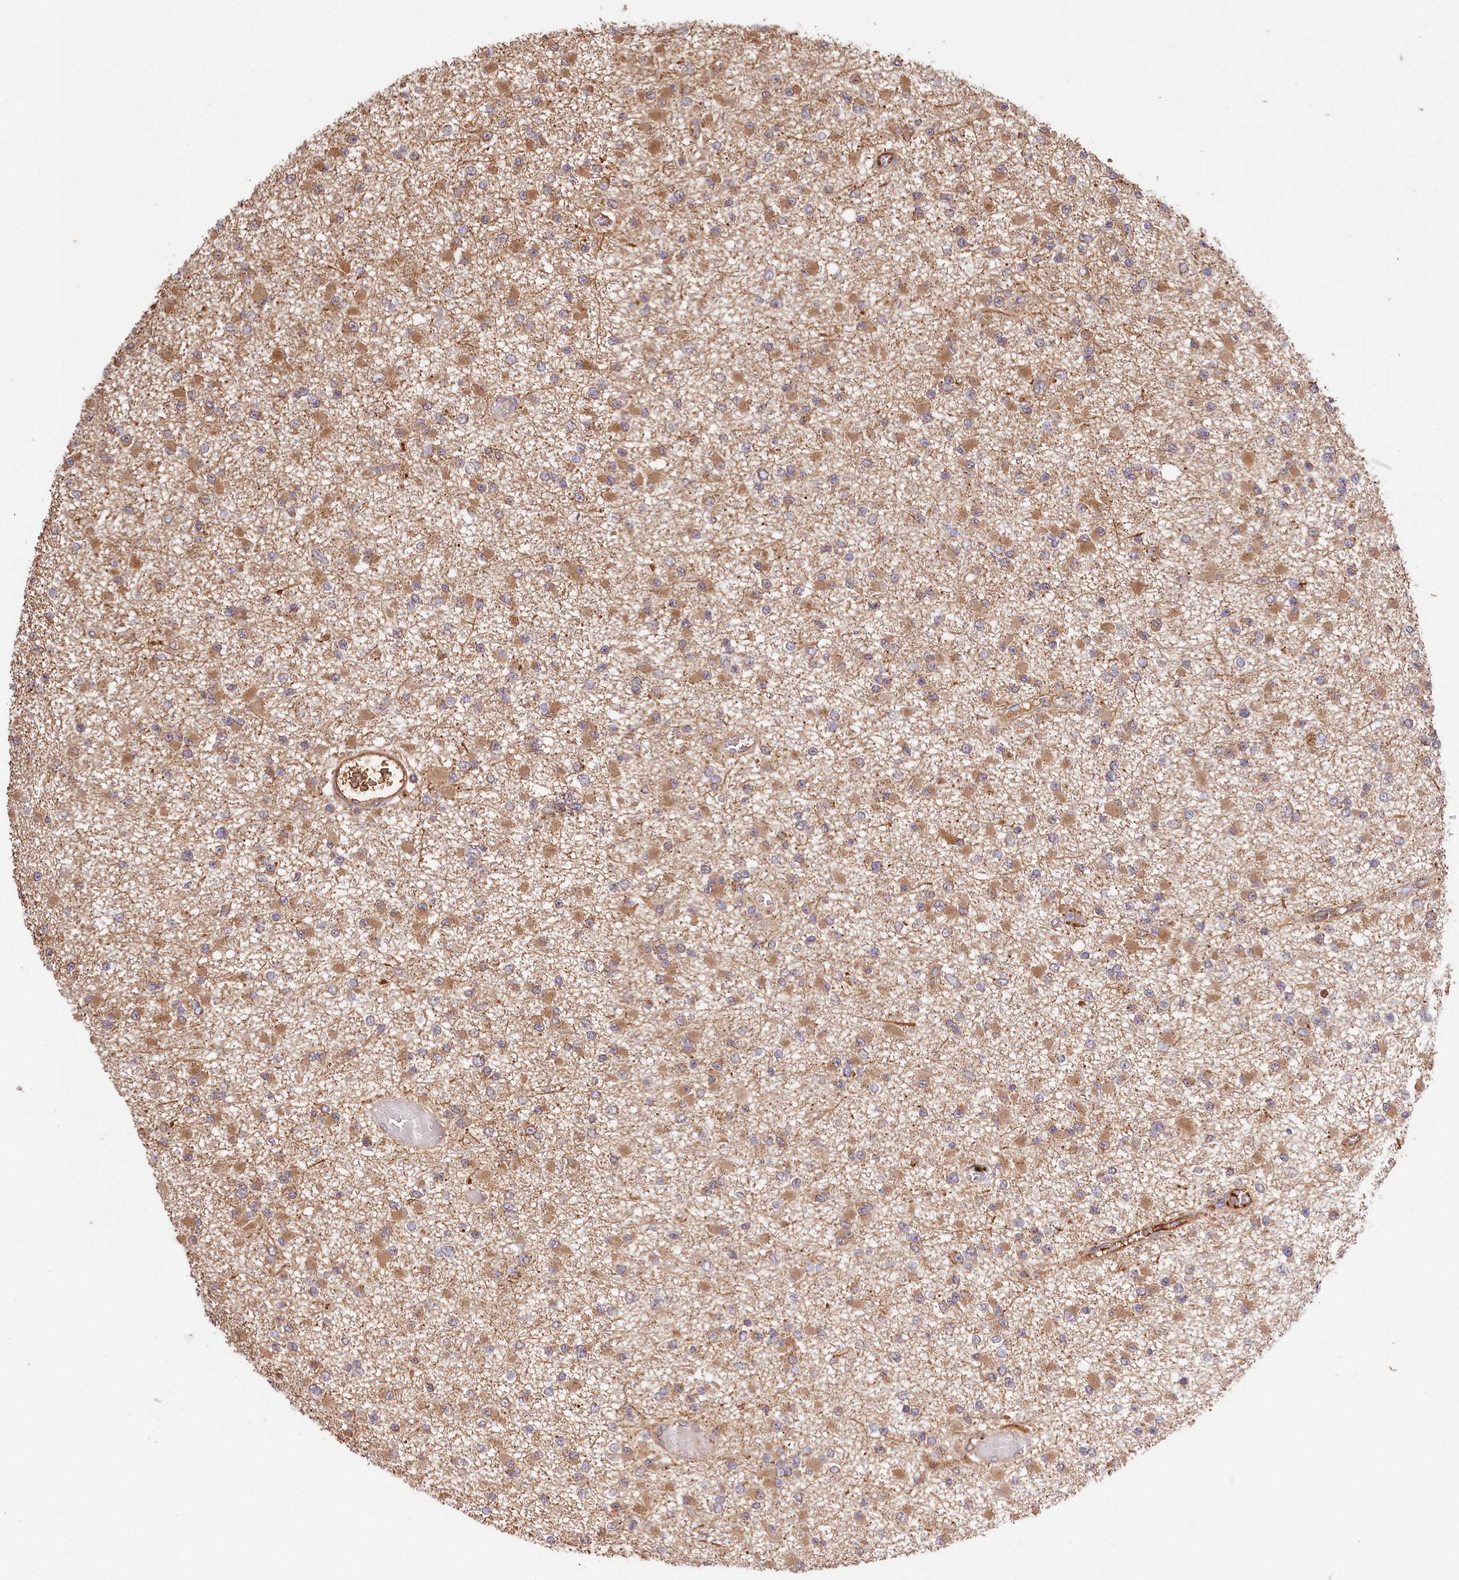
{"staining": {"intensity": "moderate", "quantity": "25%-75%", "location": "cytoplasmic/membranous"}, "tissue": "glioma", "cell_type": "Tumor cells", "image_type": "cancer", "snomed": [{"axis": "morphology", "description": "Glioma, malignant, Low grade"}, {"axis": "topography", "description": "Brain"}], "caption": "Malignant glioma (low-grade) tissue reveals moderate cytoplasmic/membranous expression in approximately 25%-75% of tumor cells", "gene": "MCF2L2", "patient": {"sex": "female", "age": 22}}